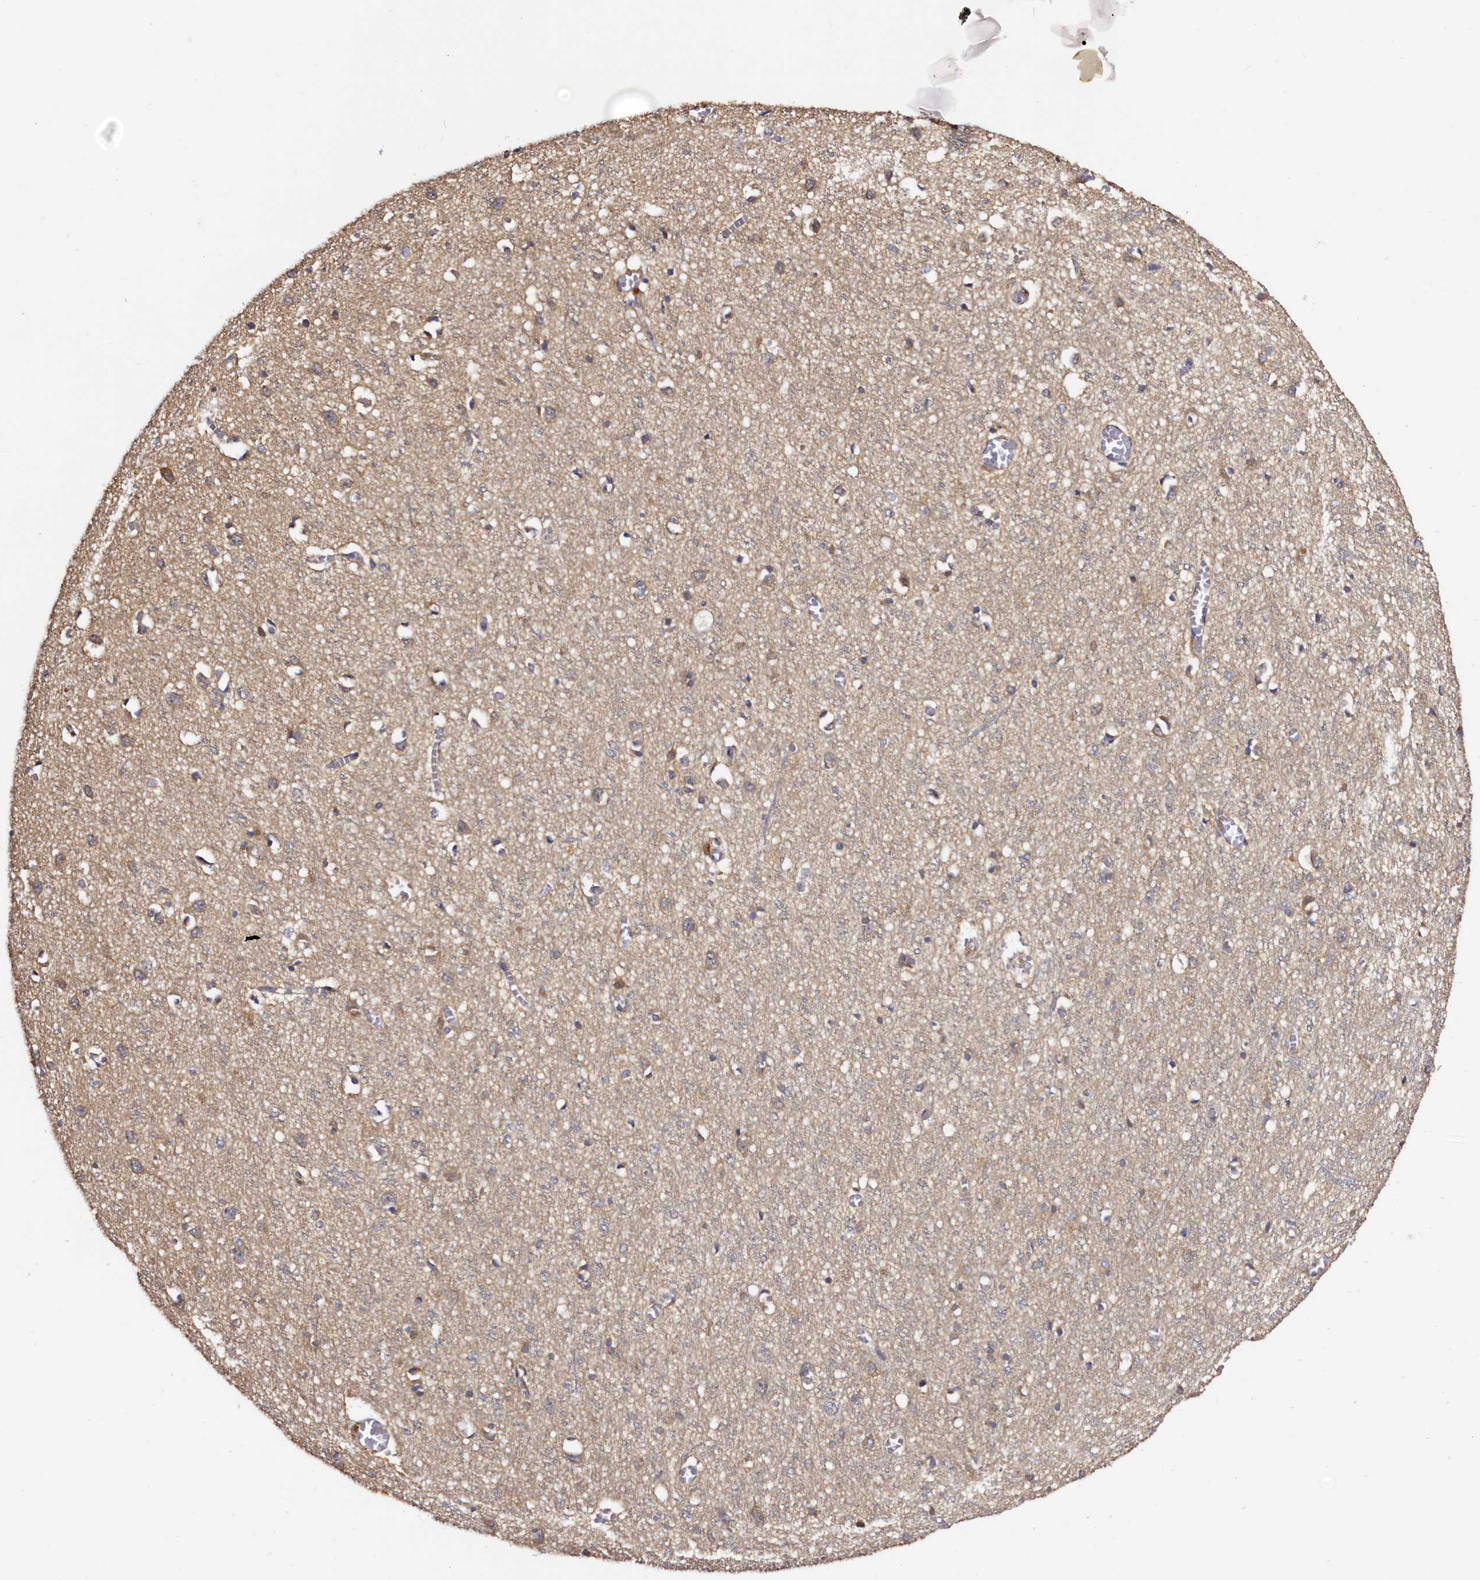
{"staining": {"intensity": "moderate", "quantity": "<25%", "location": "cytoplasmic/membranous"}, "tissue": "cerebral cortex", "cell_type": "Endothelial cells", "image_type": "normal", "snomed": [{"axis": "morphology", "description": "Normal tissue, NOS"}, {"axis": "topography", "description": "Cerebral cortex"}], "caption": "High-power microscopy captured an immunohistochemistry (IHC) micrograph of normal cerebral cortex, revealing moderate cytoplasmic/membranous staining in about <25% of endothelial cells. Nuclei are stained in blue.", "gene": "RBFA", "patient": {"sex": "female", "age": 64}}